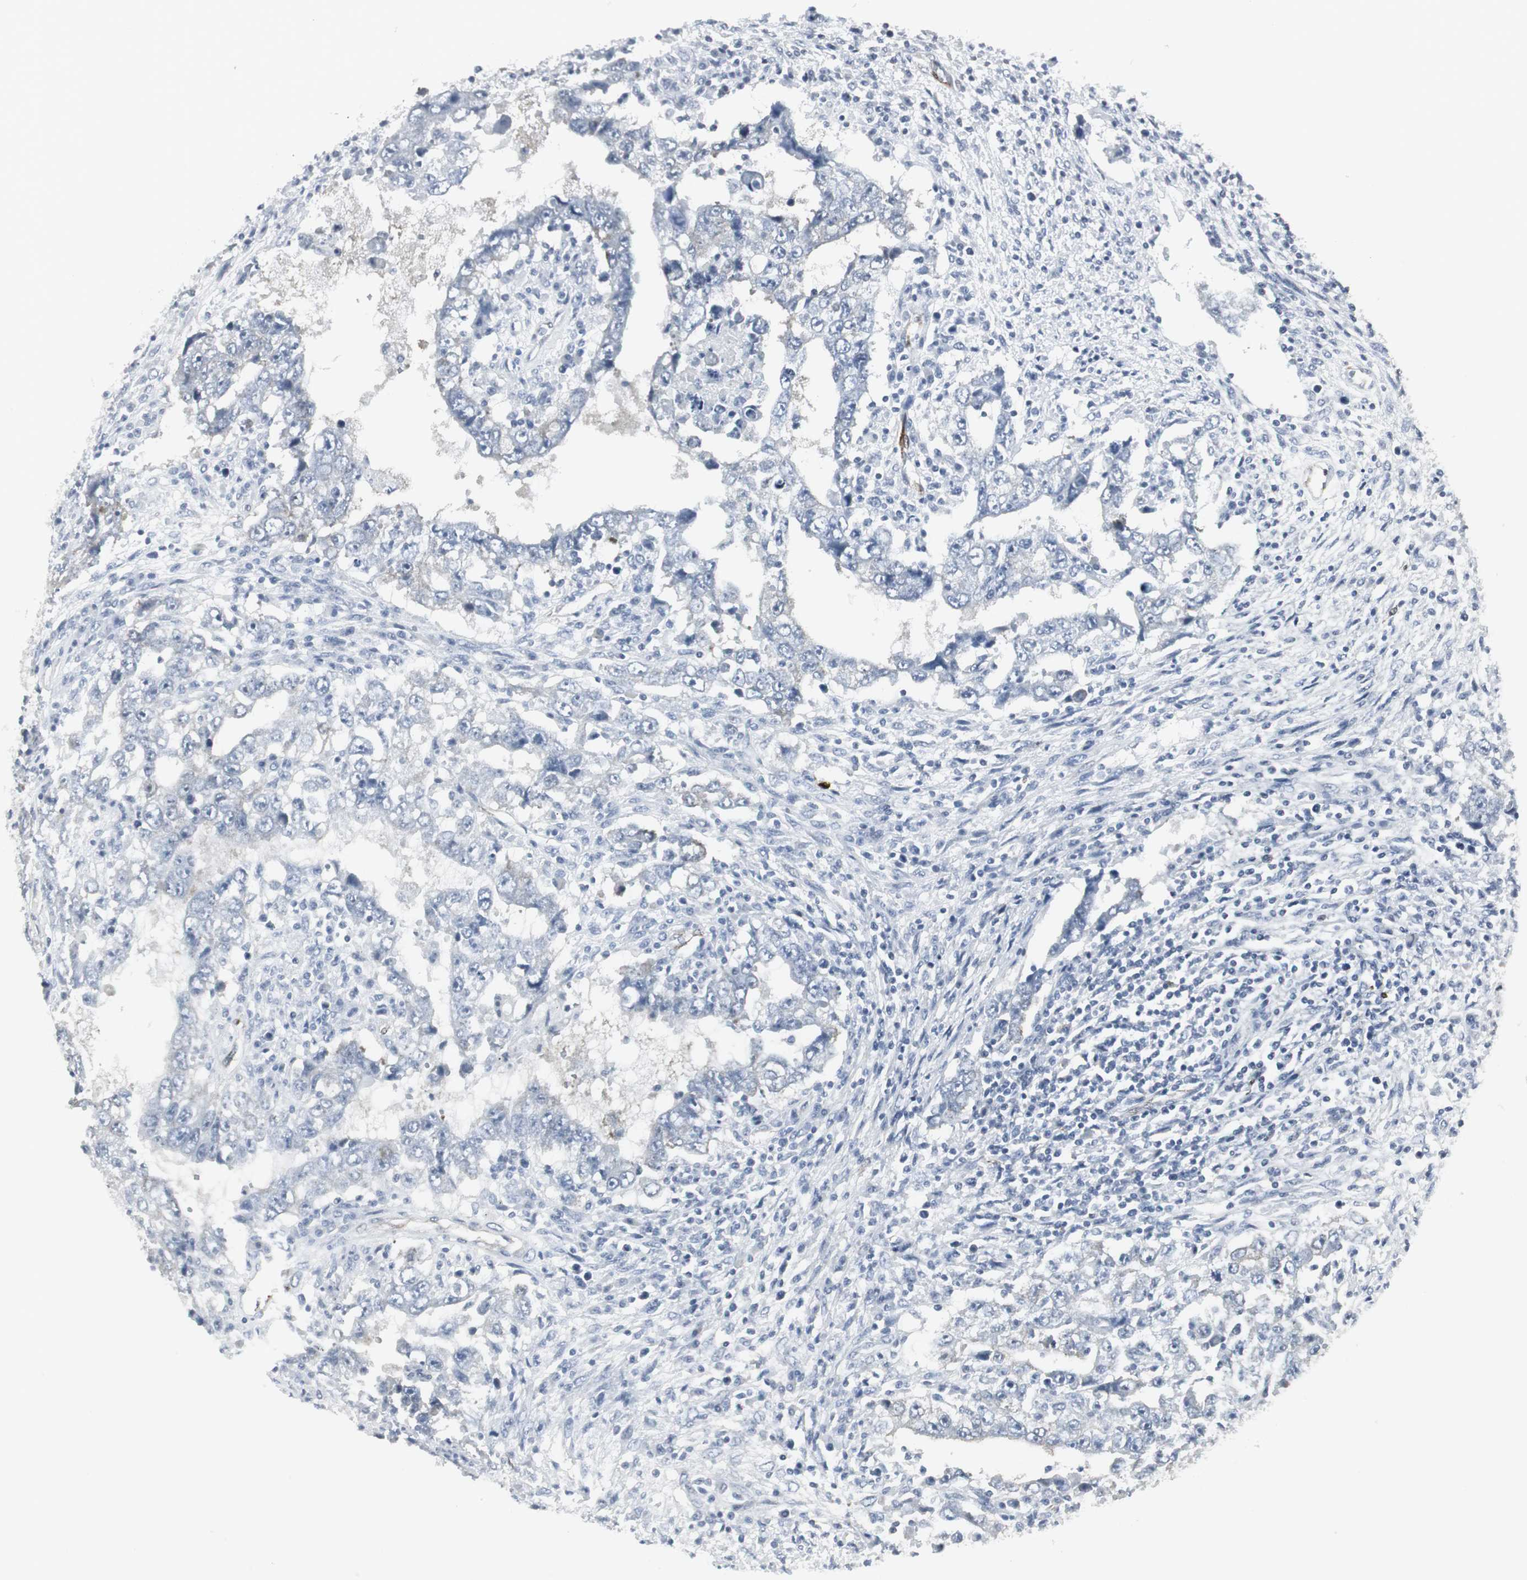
{"staining": {"intensity": "negative", "quantity": "none", "location": "none"}, "tissue": "testis cancer", "cell_type": "Tumor cells", "image_type": "cancer", "snomed": [{"axis": "morphology", "description": "Carcinoma, Embryonal, NOS"}, {"axis": "topography", "description": "Testis"}], "caption": "An image of human testis cancer is negative for staining in tumor cells. (DAB immunohistochemistry (IHC) visualized using brightfield microscopy, high magnification).", "gene": "PPP1R14A", "patient": {"sex": "male", "age": 26}}